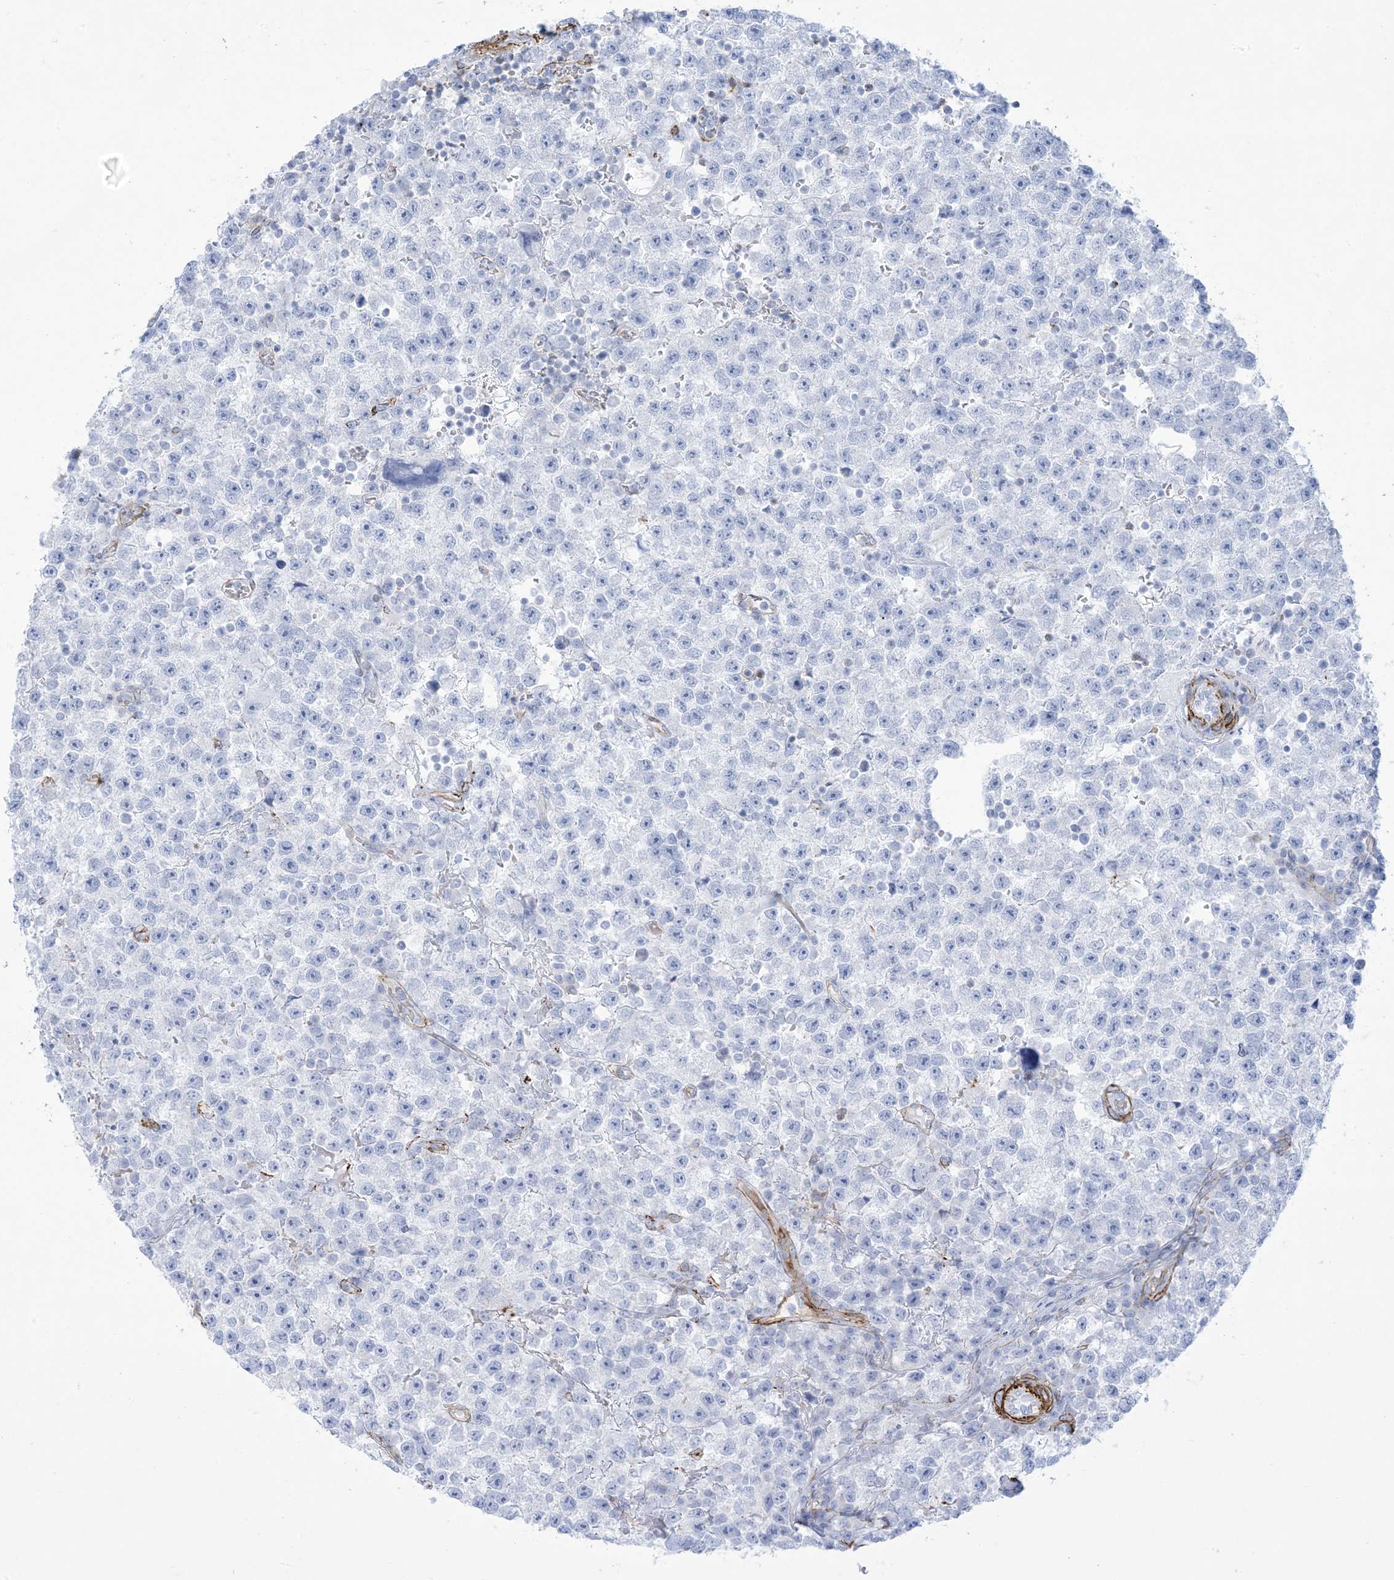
{"staining": {"intensity": "negative", "quantity": "none", "location": "none"}, "tissue": "testis cancer", "cell_type": "Tumor cells", "image_type": "cancer", "snomed": [{"axis": "morphology", "description": "Seminoma, NOS"}, {"axis": "topography", "description": "Testis"}], "caption": "Immunohistochemistry histopathology image of neoplastic tissue: human testis cancer stained with DAB displays no significant protein staining in tumor cells.", "gene": "B3GNT7", "patient": {"sex": "male", "age": 22}}